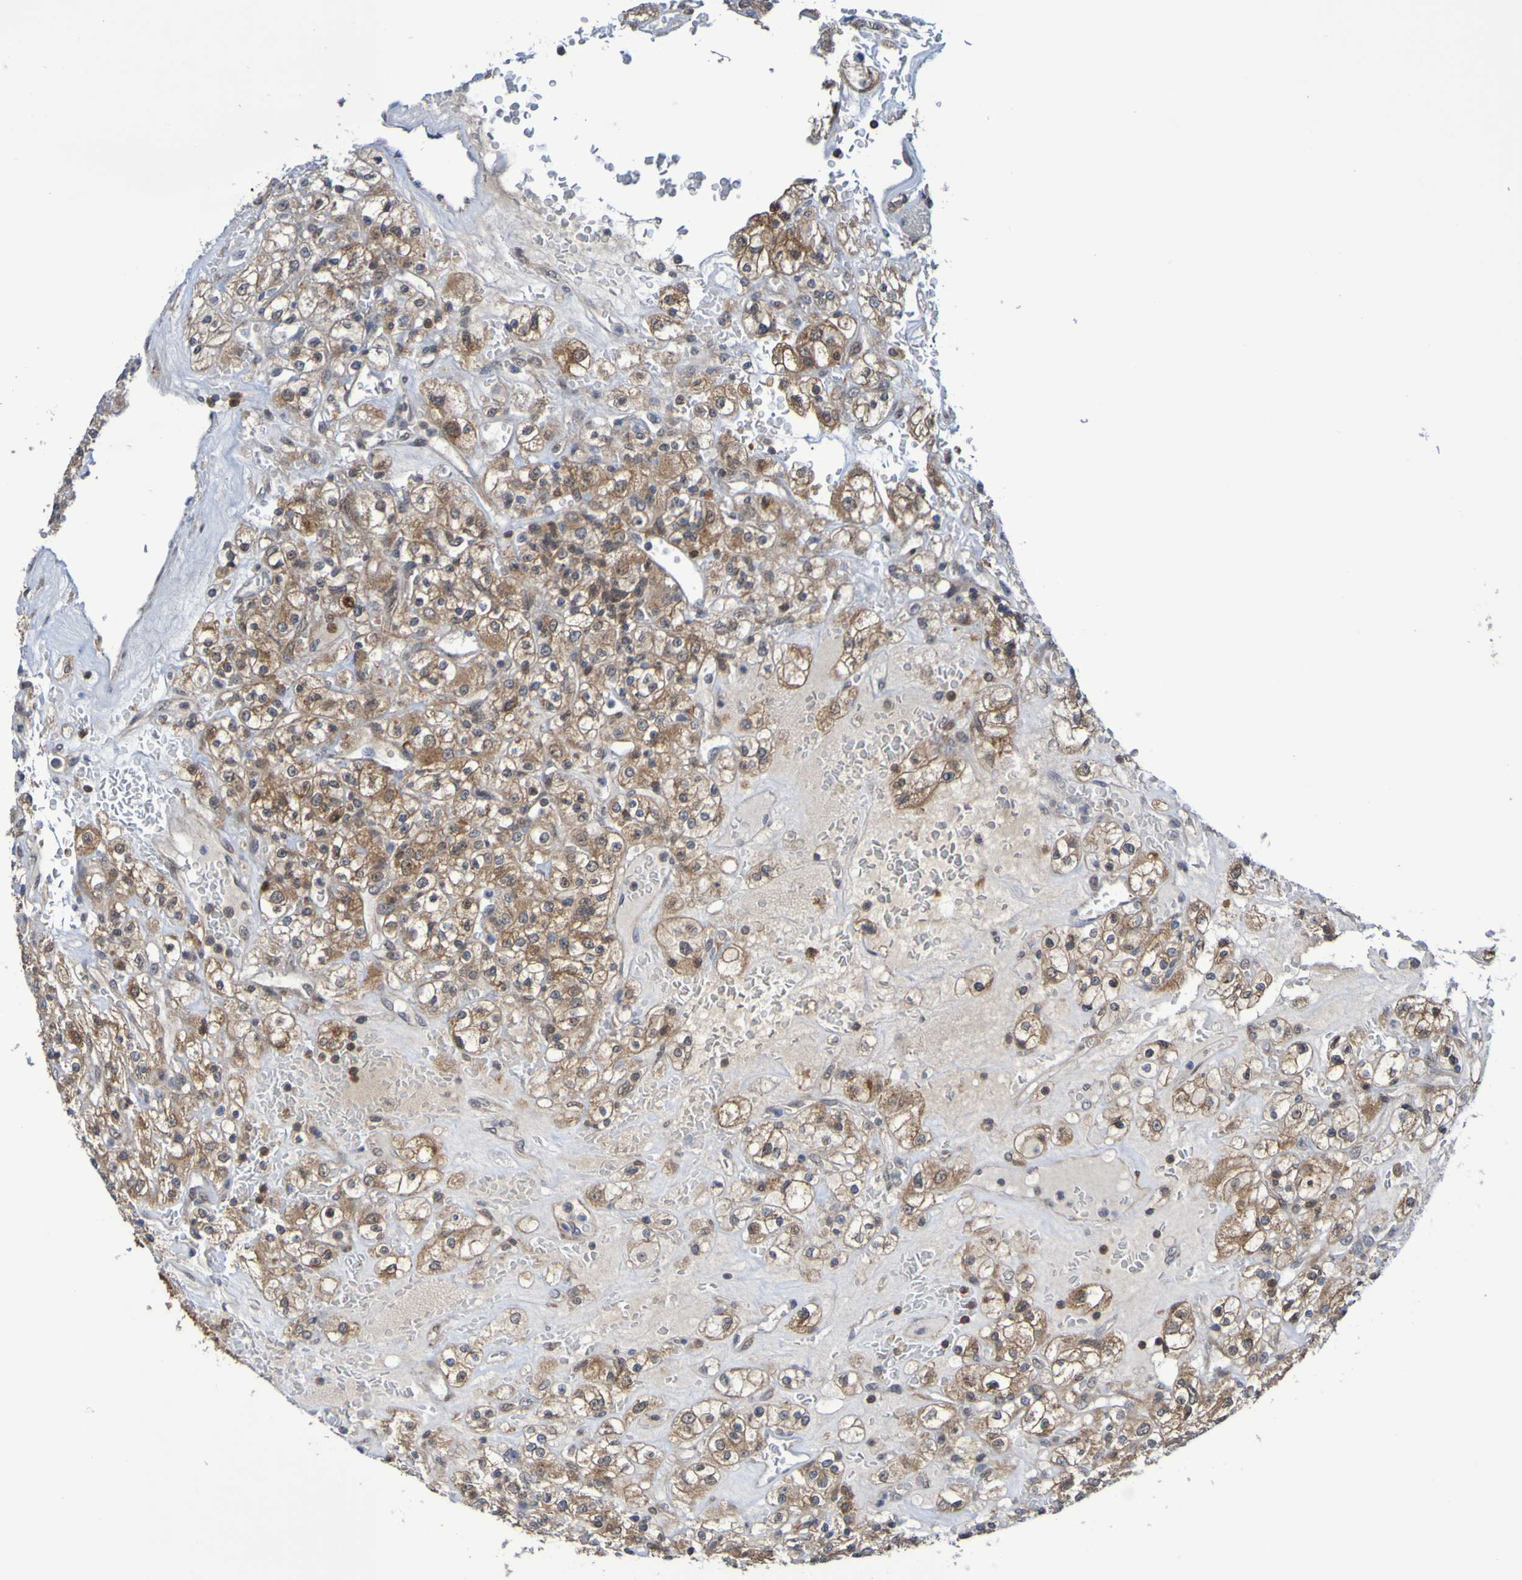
{"staining": {"intensity": "moderate", "quantity": ">75%", "location": "cytoplasmic/membranous"}, "tissue": "renal cancer", "cell_type": "Tumor cells", "image_type": "cancer", "snomed": [{"axis": "morphology", "description": "Normal tissue, NOS"}, {"axis": "morphology", "description": "Adenocarcinoma, NOS"}, {"axis": "topography", "description": "Kidney"}], "caption": "Immunohistochemistry (IHC) micrograph of neoplastic tissue: renal cancer stained using IHC displays medium levels of moderate protein expression localized specifically in the cytoplasmic/membranous of tumor cells, appearing as a cytoplasmic/membranous brown color.", "gene": "ATIC", "patient": {"sex": "female", "age": 72}}